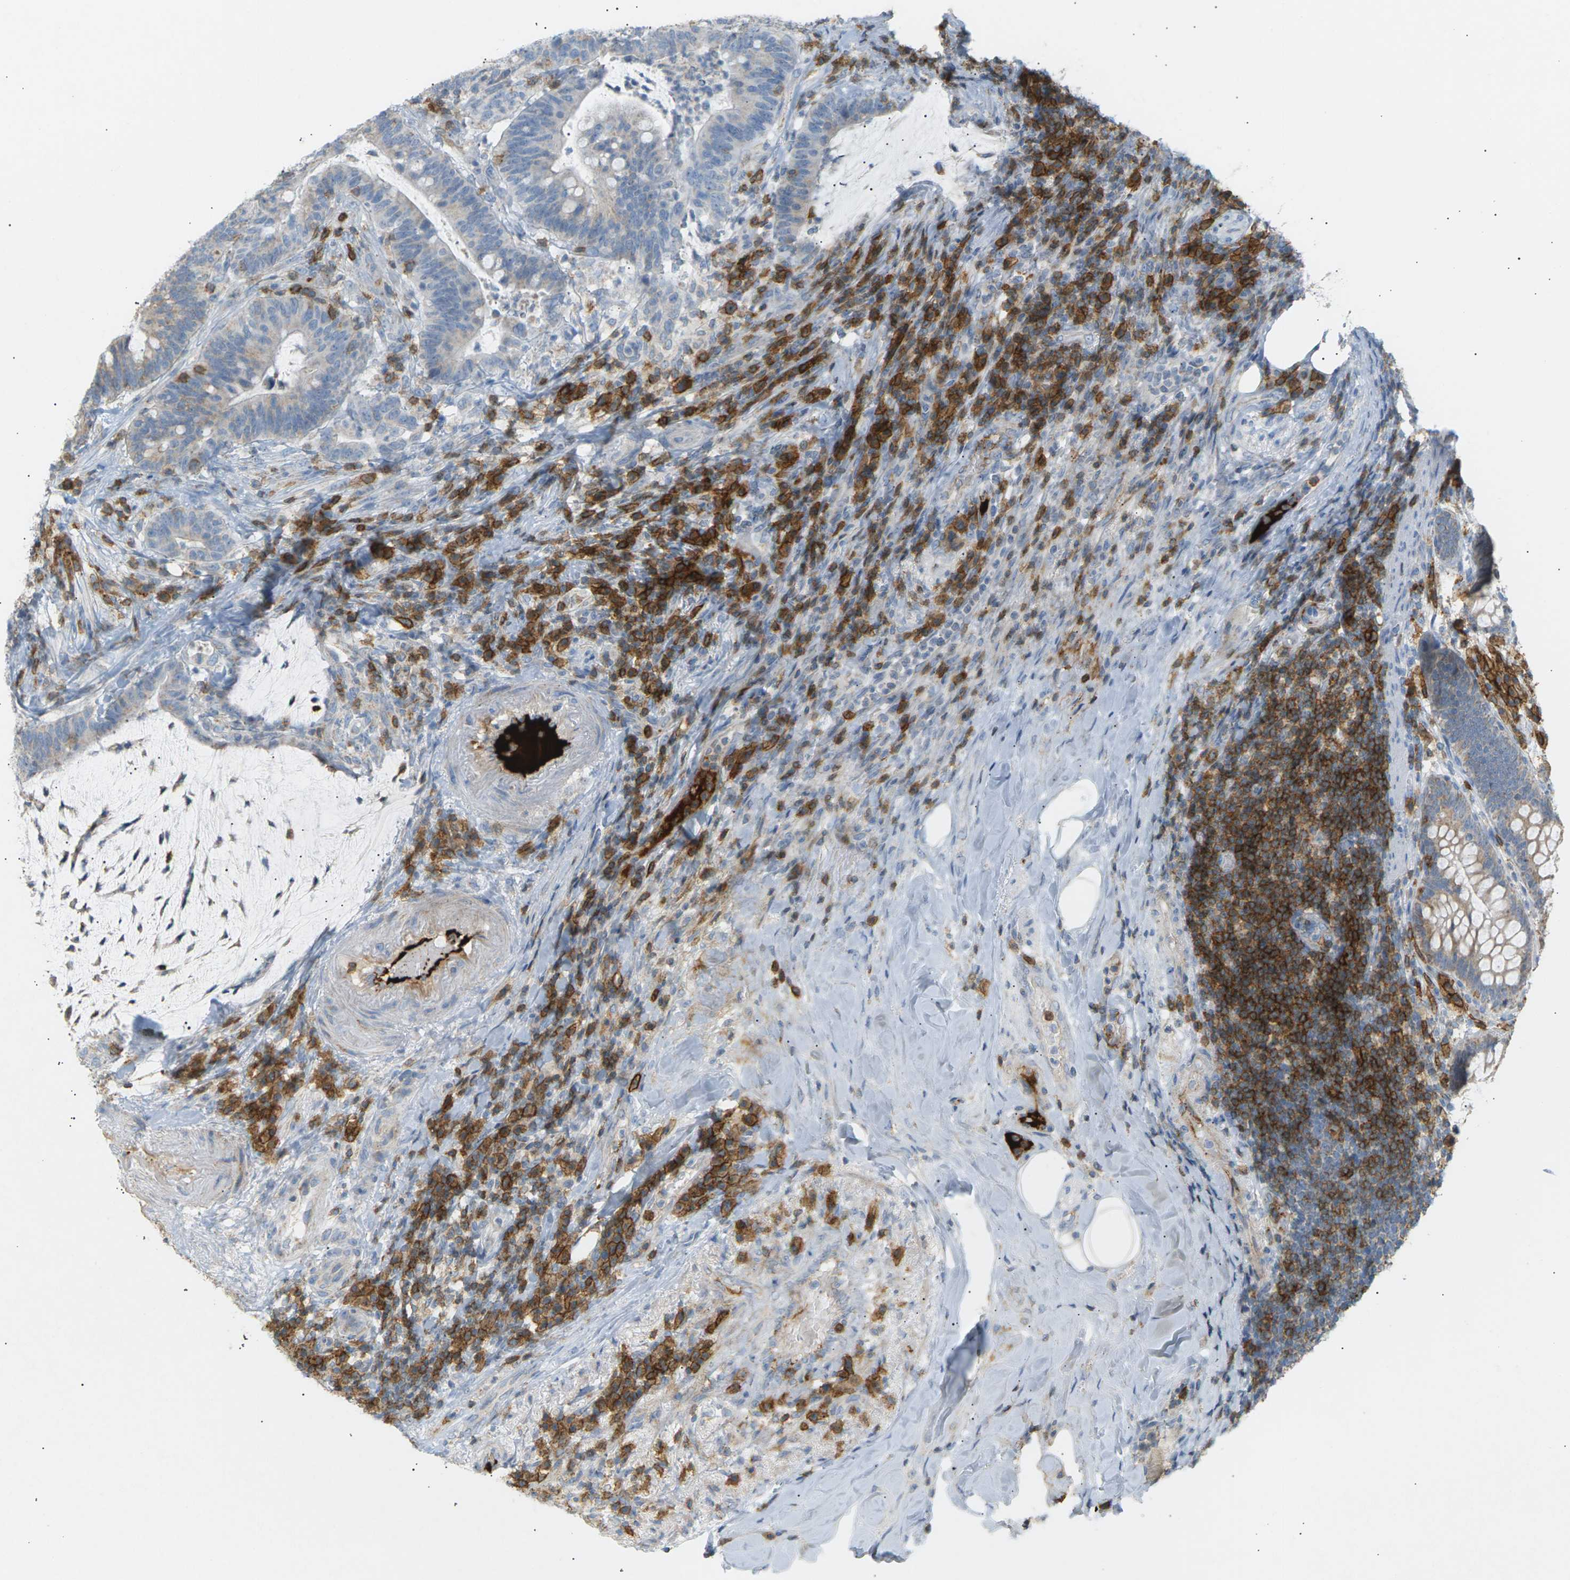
{"staining": {"intensity": "moderate", "quantity": "<25%", "location": "cytoplasmic/membranous"}, "tissue": "colorectal cancer", "cell_type": "Tumor cells", "image_type": "cancer", "snomed": [{"axis": "morphology", "description": "Normal tissue, NOS"}, {"axis": "morphology", "description": "Adenocarcinoma, NOS"}, {"axis": "topography", "description": "Colon"}], "caption": "Immunohistochemistry of colorectal cancer (adenocarcinoma) shows low levels of moderate cytoplasmic/membranous expression in approximately <25% of tumor cells.", "gene": "LIME1", "patient": {"sex": "female", "age": 66}}